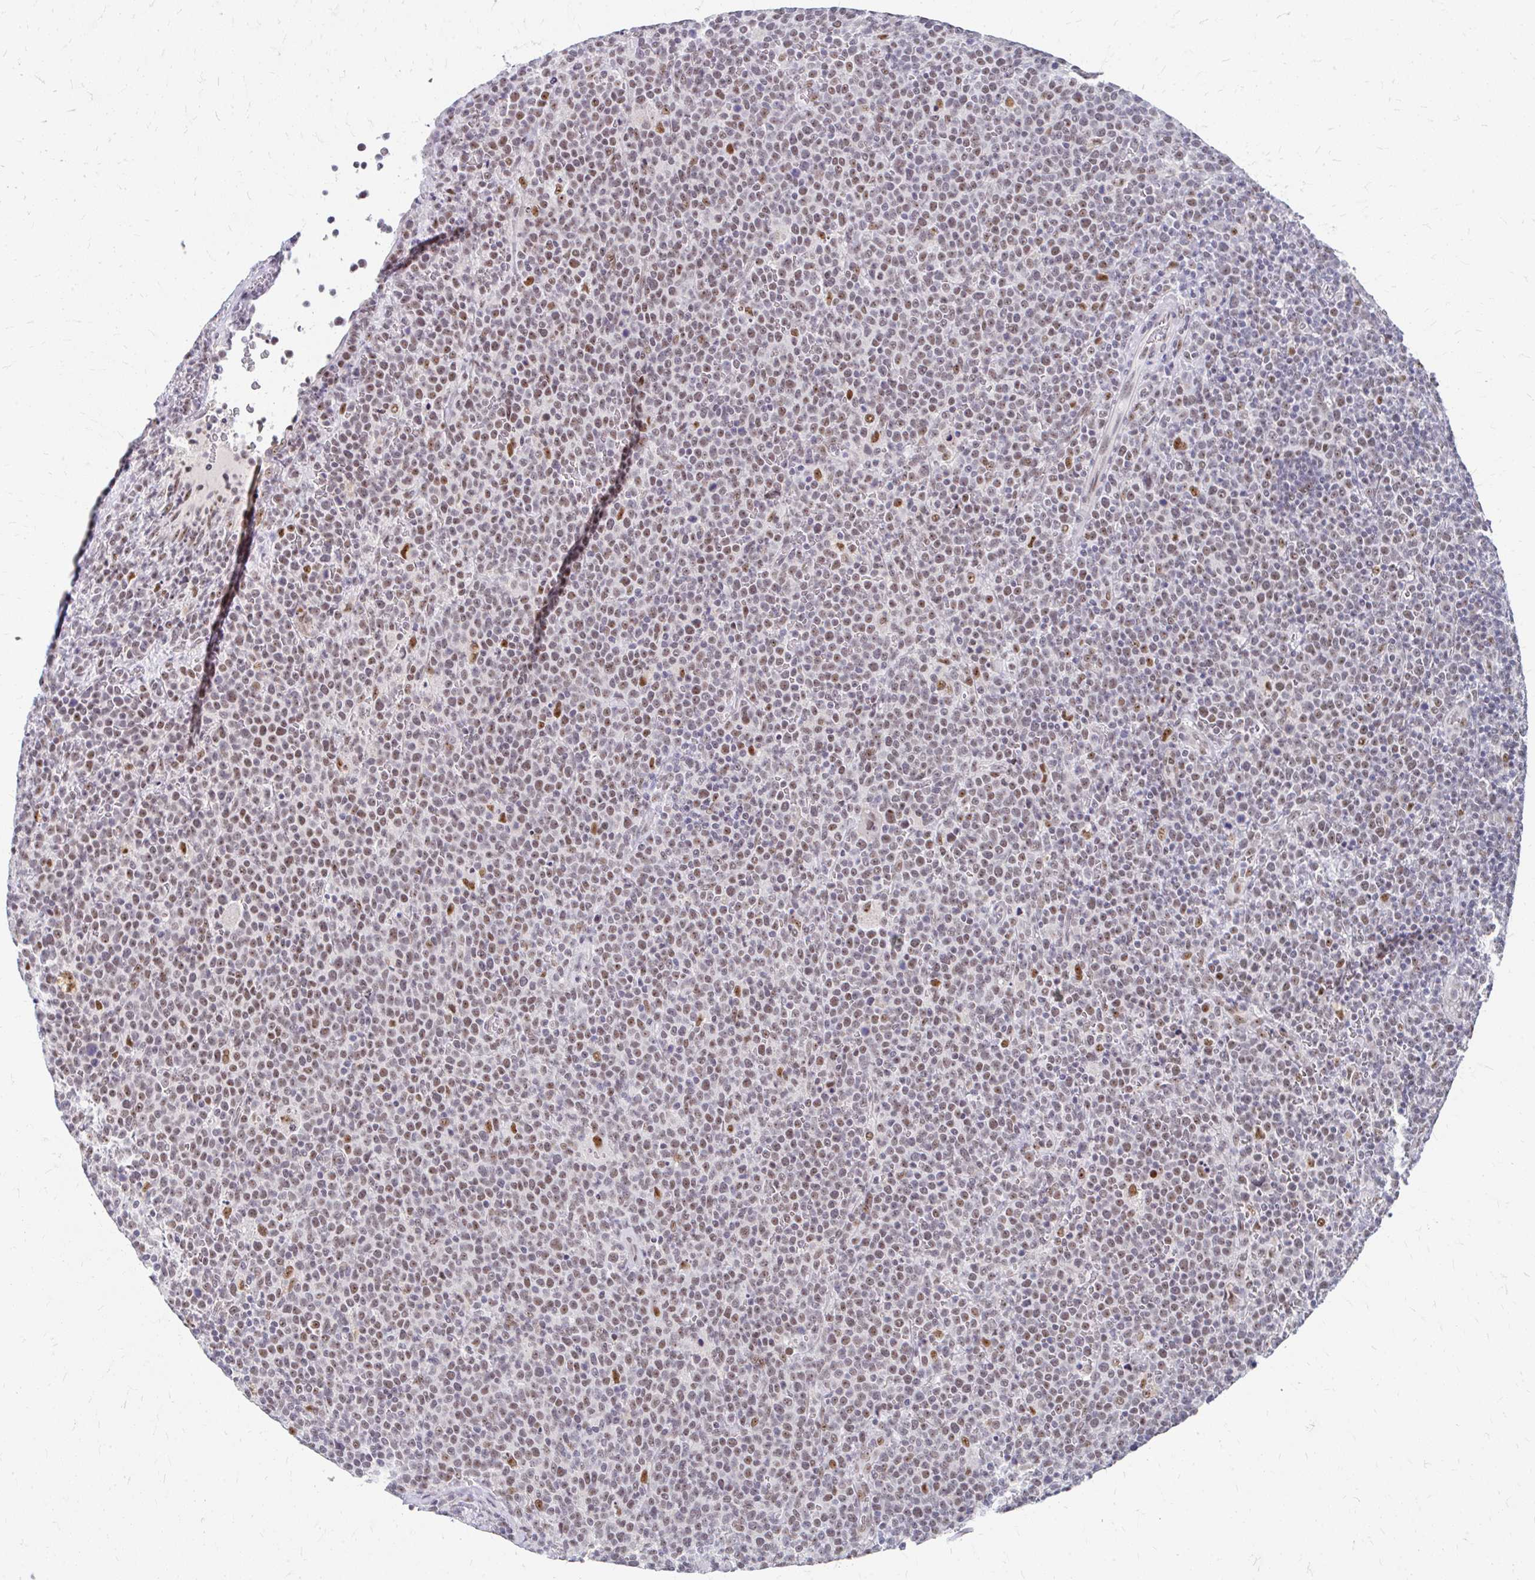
{"staining": {"intensity": "moderate", "quantity": "25%-75%", "location": "nuclear"}, "tissue": "lymphoma", "cell_type": "Tumor cells", "image_type": "cancer", "snomed": [{"axis": "morphology", "description": "Malignant lymphoma, non-Hodgkin's type, High grade"}, {"axis": "topography", "description": "Lymph node"}], "caption": "Protein staining by IHC shows moderate nuclear expression in about 25%-75% of tumor cells in lymphoma.", "gene": "GTF2H1", "patient": {"sex": "male", "age": 61}}